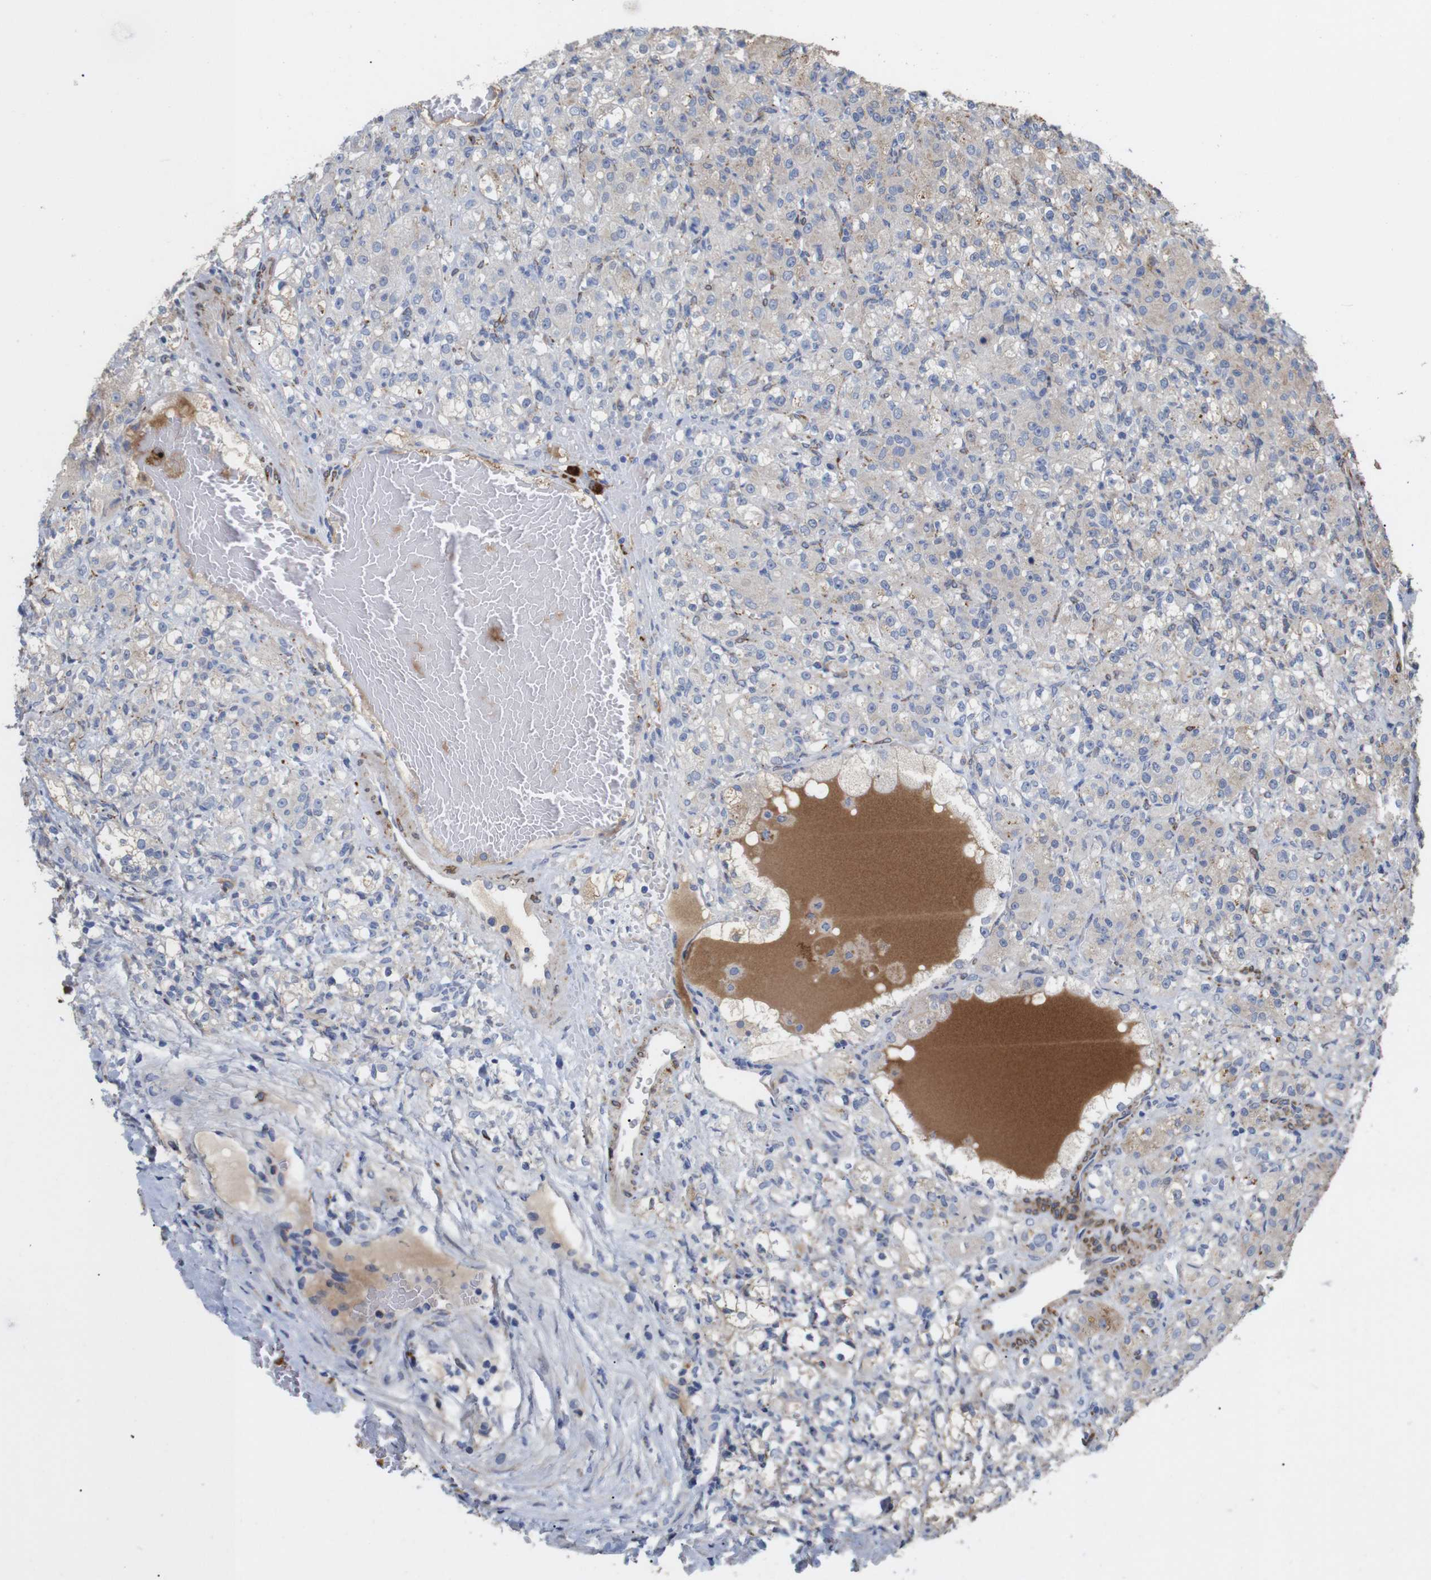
{"staining": {"intensity": "weak", "quantity": "25%-75%", "location": "cytoplasmic/membranous"}, "tissue": "renal cancer", "cell_type": "Tumor cells", "image_type": "cancer", "snomed": [{"axis": "morphology", "description": "Adenocarcinoma, NOS"}, {"axis": "topography", "description": "Kidney"}], "caption": "Immunohistochemistry (DAB (3,3'-diaminobenzidine)) staining of human renal adenocarcinoma shows weak cytoplasmic/membranous protein positivity in about 25%-75% of tumor cells.", "gene": "SPRY3", "patient": {"sex": "male", "age": 61}}